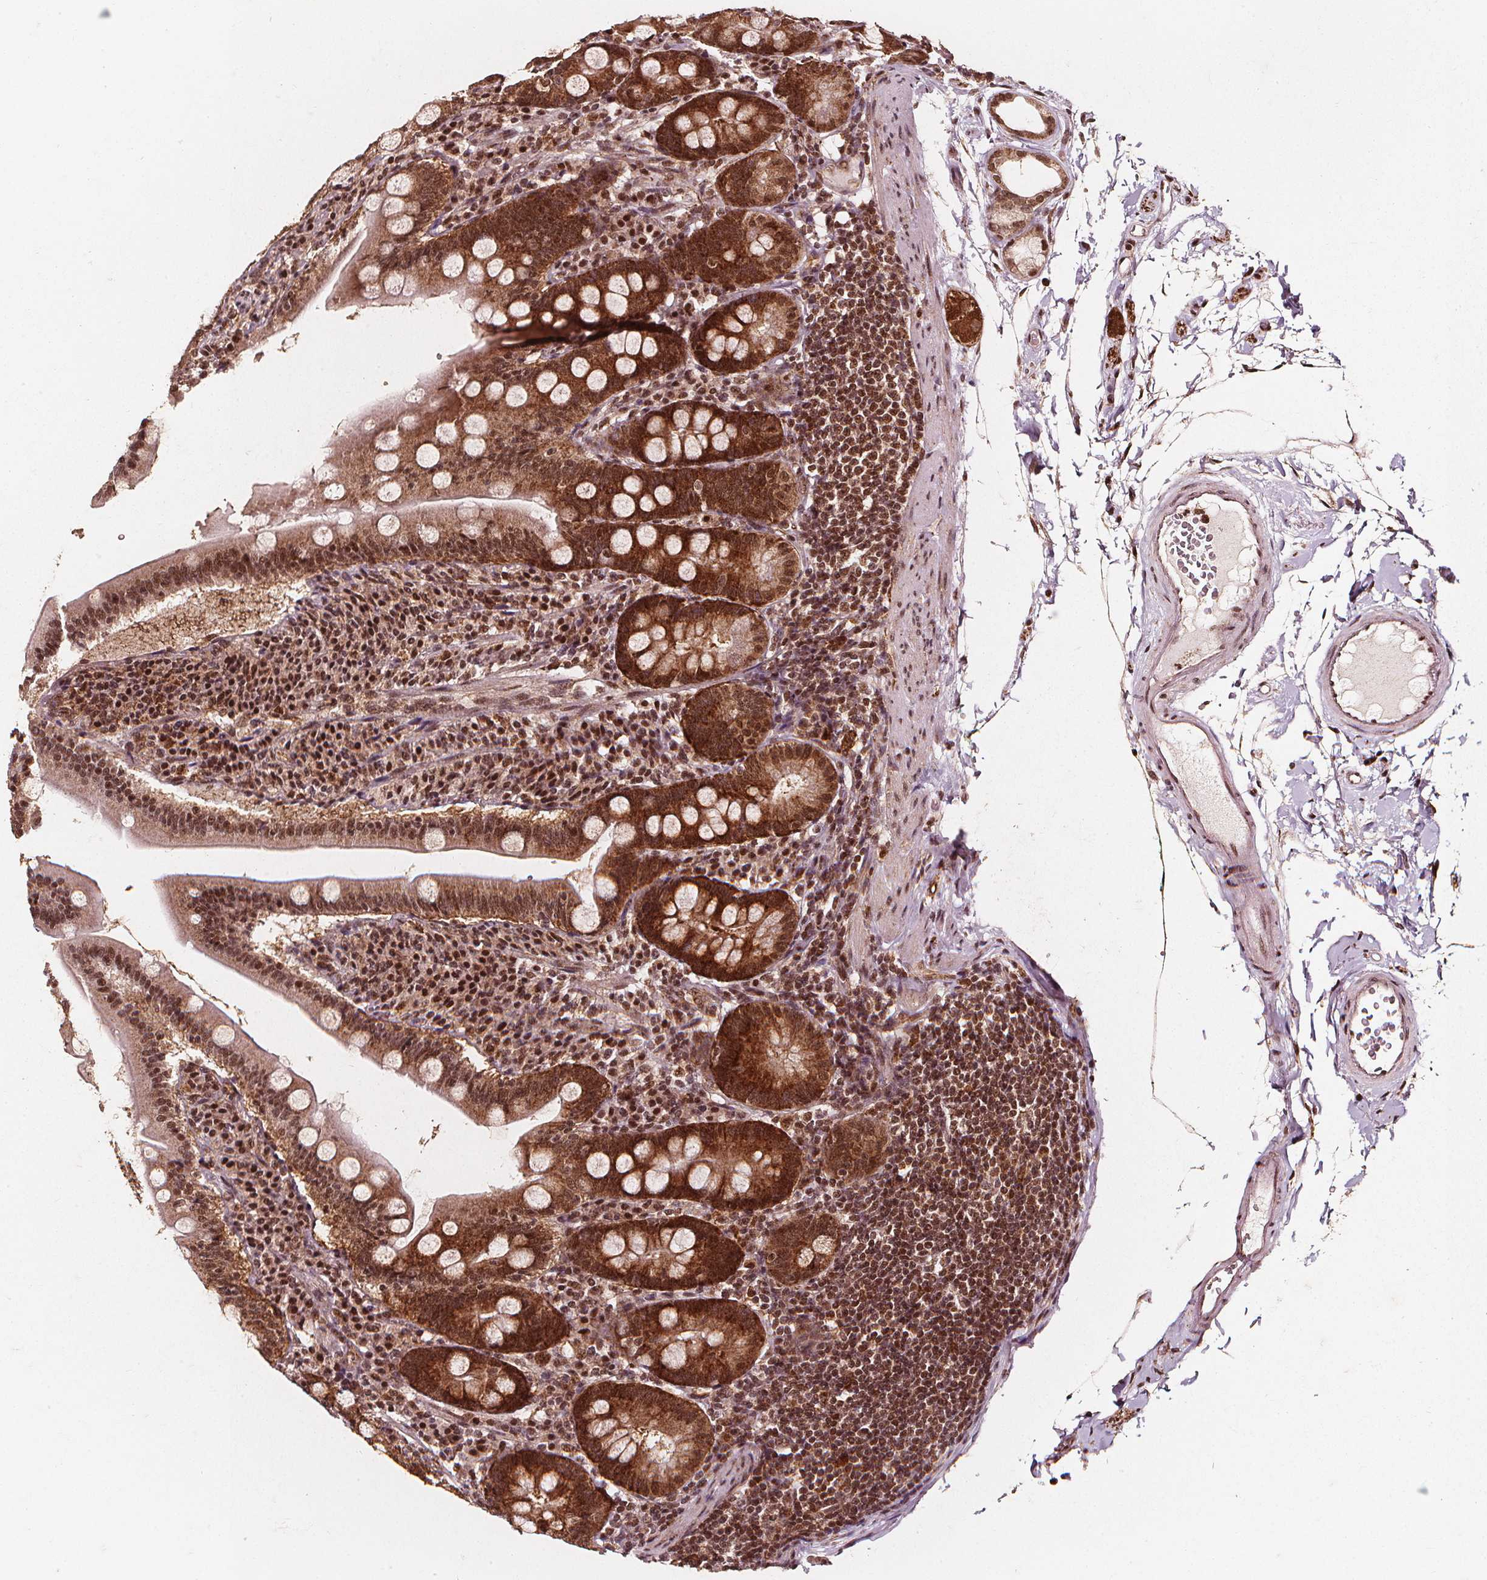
{"staining": {"intensity": "strong", "quantity": ">75%", "location": "cytoplasmic/membranous,nuclear"}, "tissue": "duodenum", "cell_type": "Glandular cells", "image_type": "normal", "snomed": [{"axis": "morphology", "description": "Normal tissue, NOS"}, {"axis": "topography", "description": "Duodenum"}], "caption": "High-power microscopy captured an immunohistochemistry micrograph of normal duodenum, revealing strong cytoplasmic/membranous,nuclear staining in approximately >75% of glandular cells. (IHC, brightfield microscopy, high magnification).", "gene": "SMN1", "patient": {"sex": "female", "age": 67}}